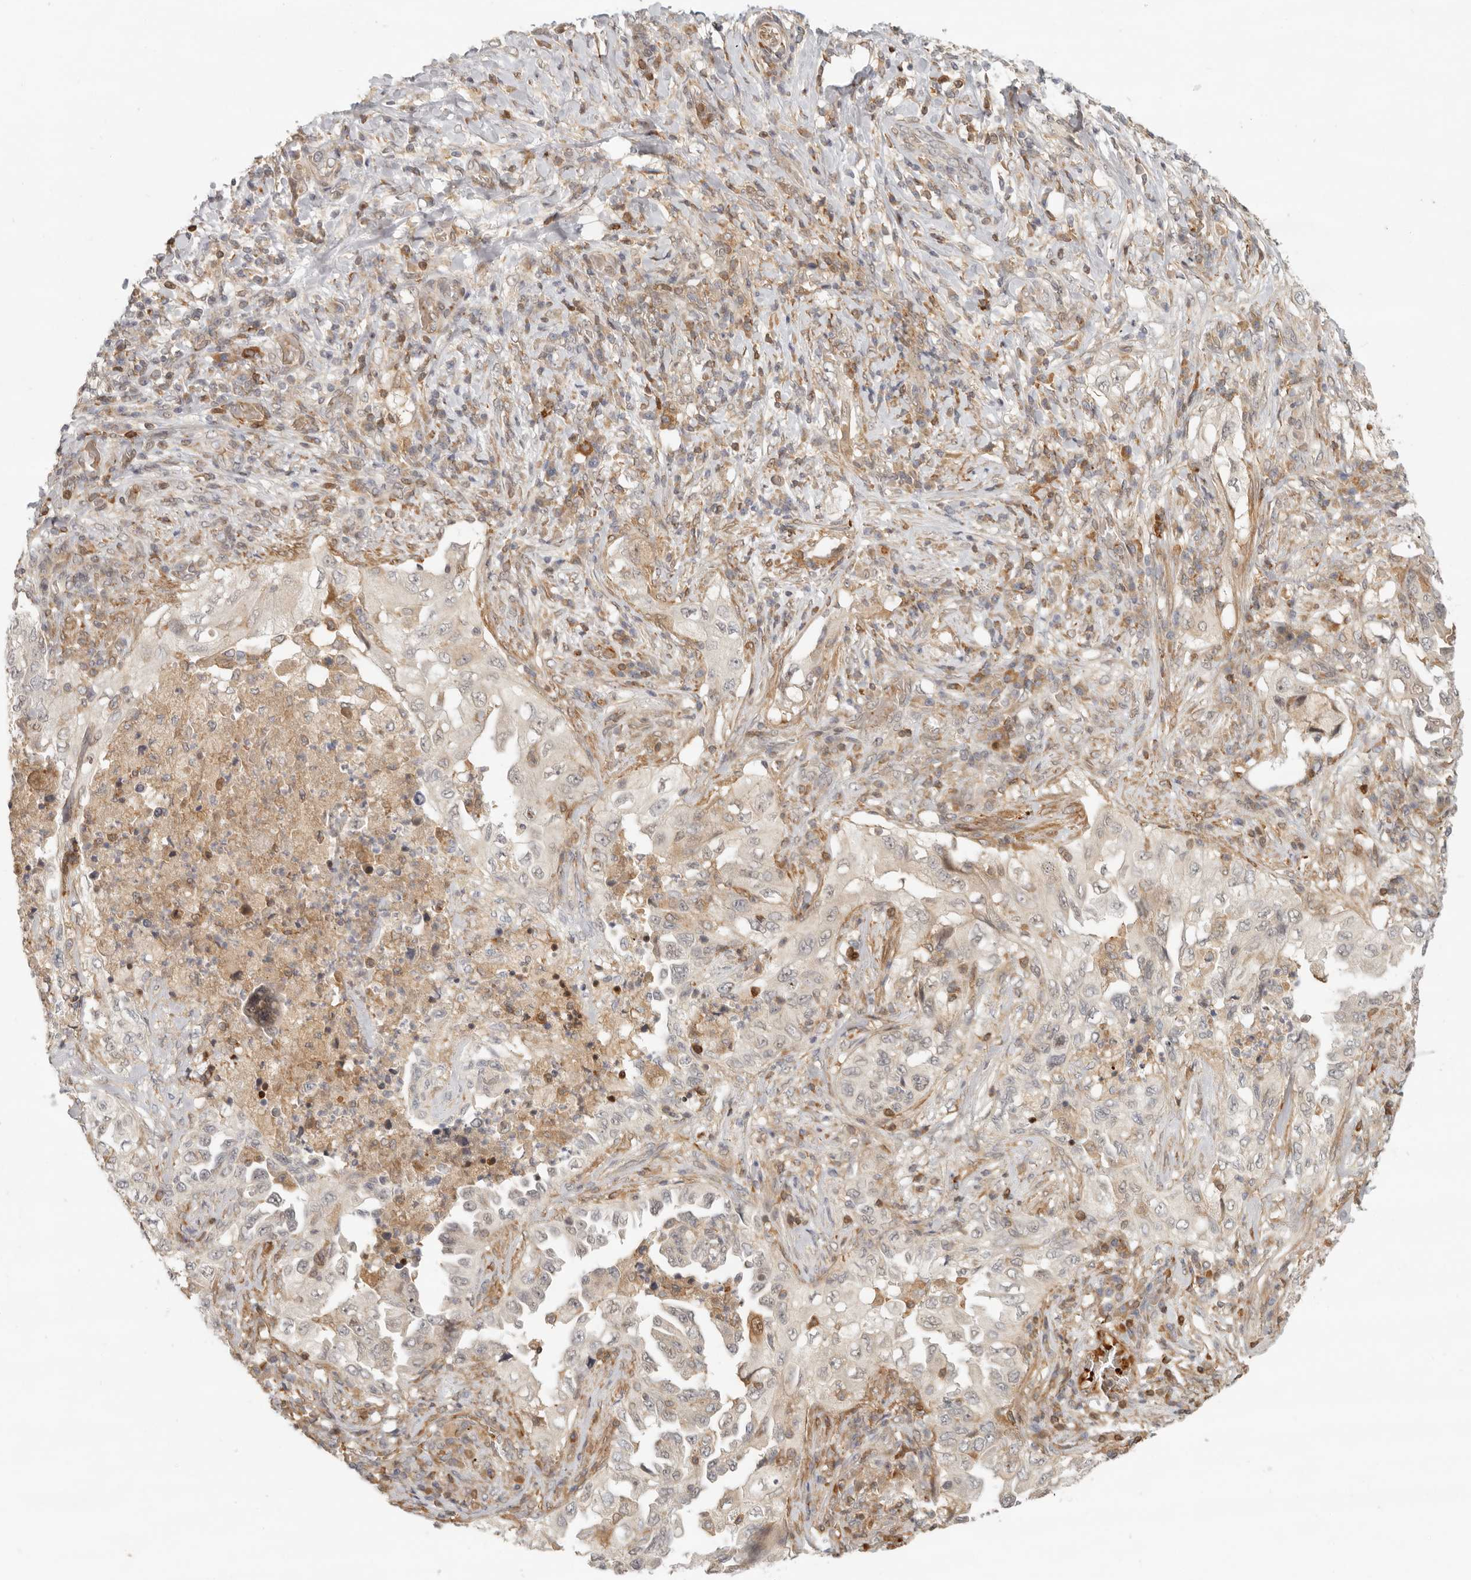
{"staining": {"intensity": "weak", "quantity": "<25%", "location": "cytoplasmic/membranous,nuclear"}, "tissue": "lung cancer", "cell_type": "Tumor cells", "image_type": "cancer", "snomed": [{"axis": "morphology", "description": "Adenocarcinoma, NOS"}, {"axis": "topography", "description": "Lung"}], "caption": "Lung cancer (adenocarcinoma) was stained to show a protein in brown. There is no significant staining in tumor cells.", "gene": "AHDC1", "patient": {"sex": "female", "age": 51}}